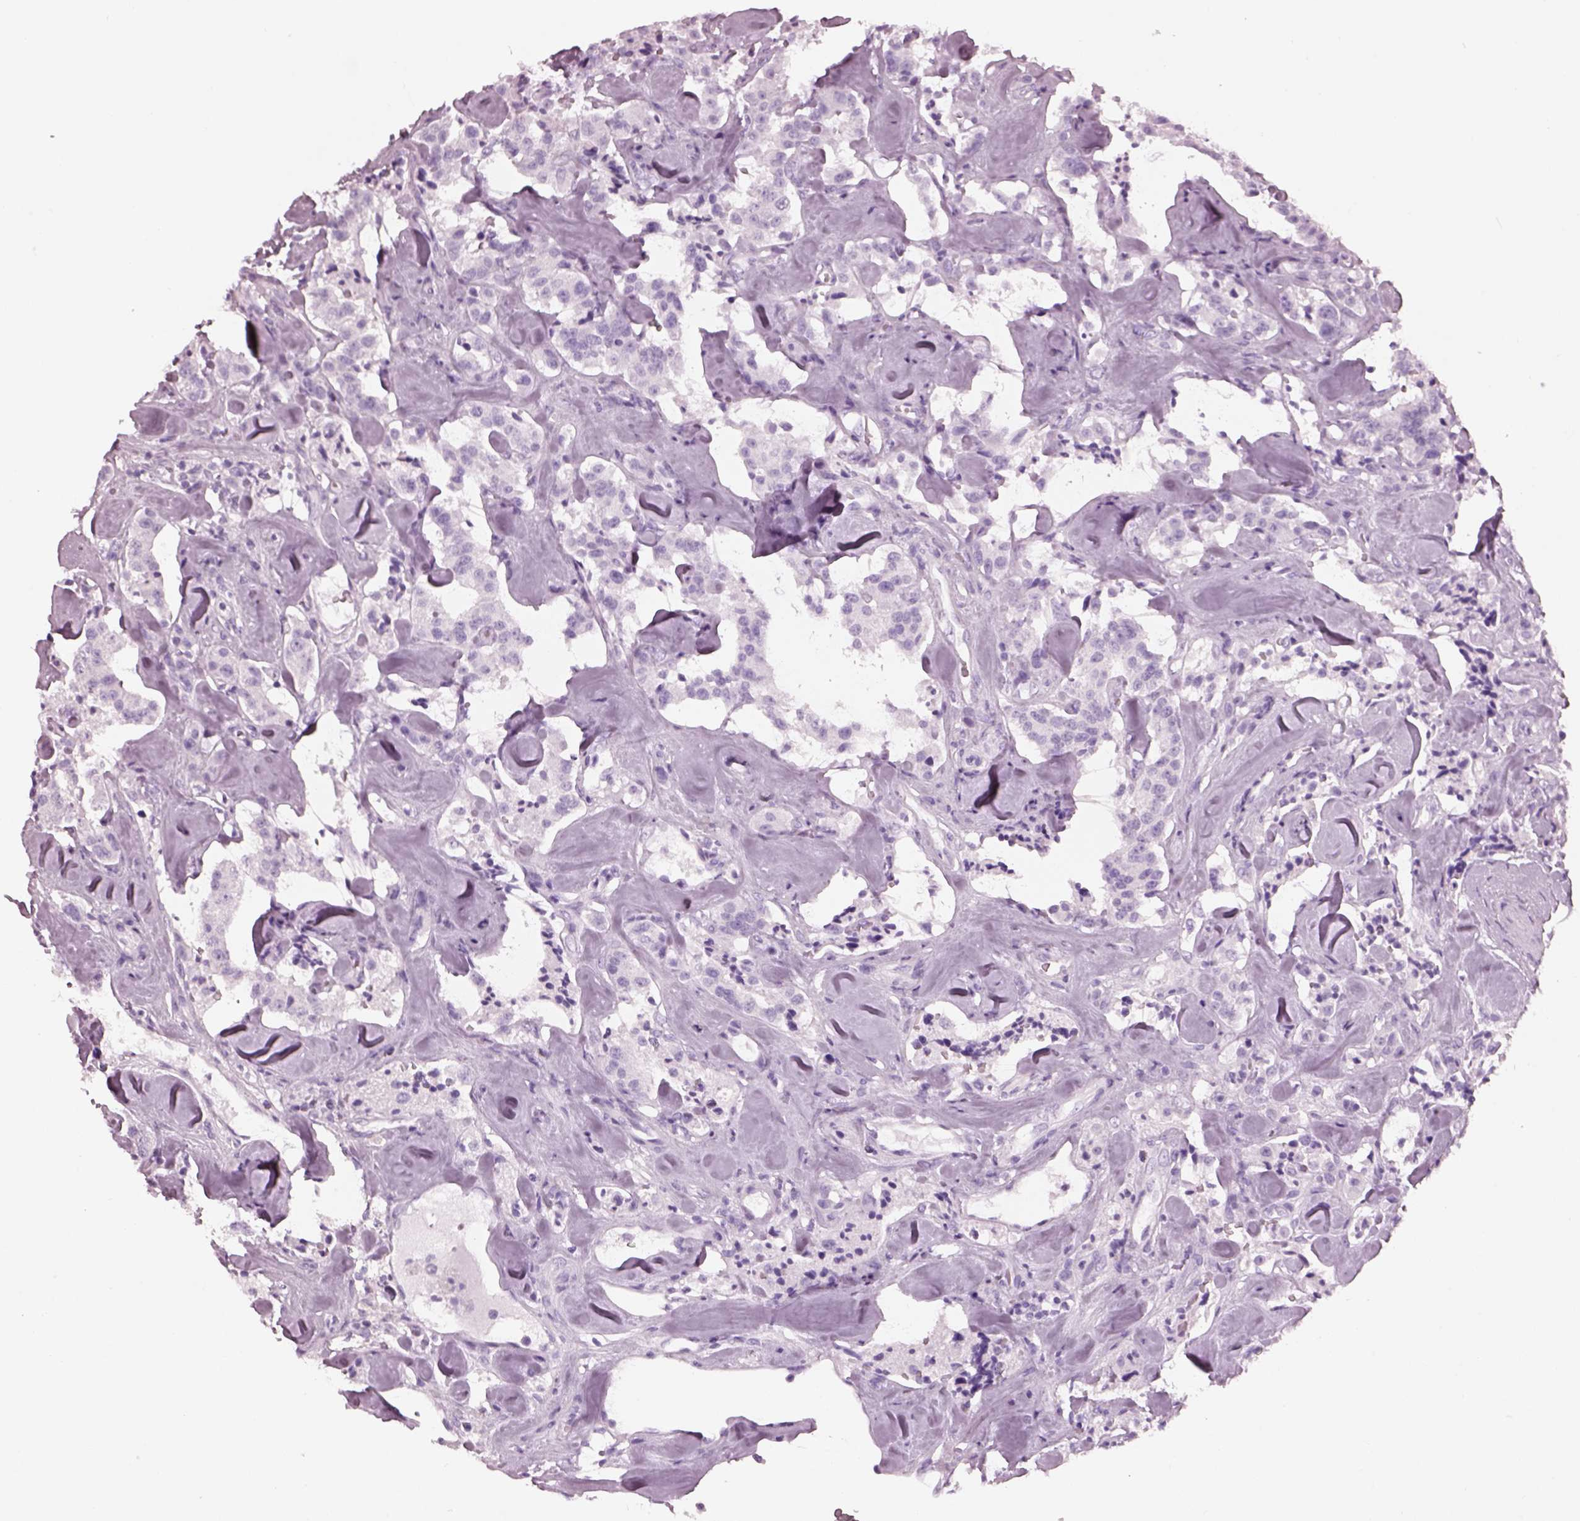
{"staining": {"intensity": "negative", "quantity": "none", "location": "none"}, "tissue": "carcinoid", "cell_type": "Tumor cells", "image_type": "cancer", "snomed": [{"axis": "morphology", "description": "Carcinoid, malignant, NOS"}, {"axis": "topography", "description": "Pancreas"}], "caption": "Image shows no protein expression in tumor cells of malignant carcinoid tissue. (Brightfield microscopy of DAB immunohistochemistry (IHC) at high magnification).", "gene": "PACRG", "patient": {"sex": "male", "age": 41}}